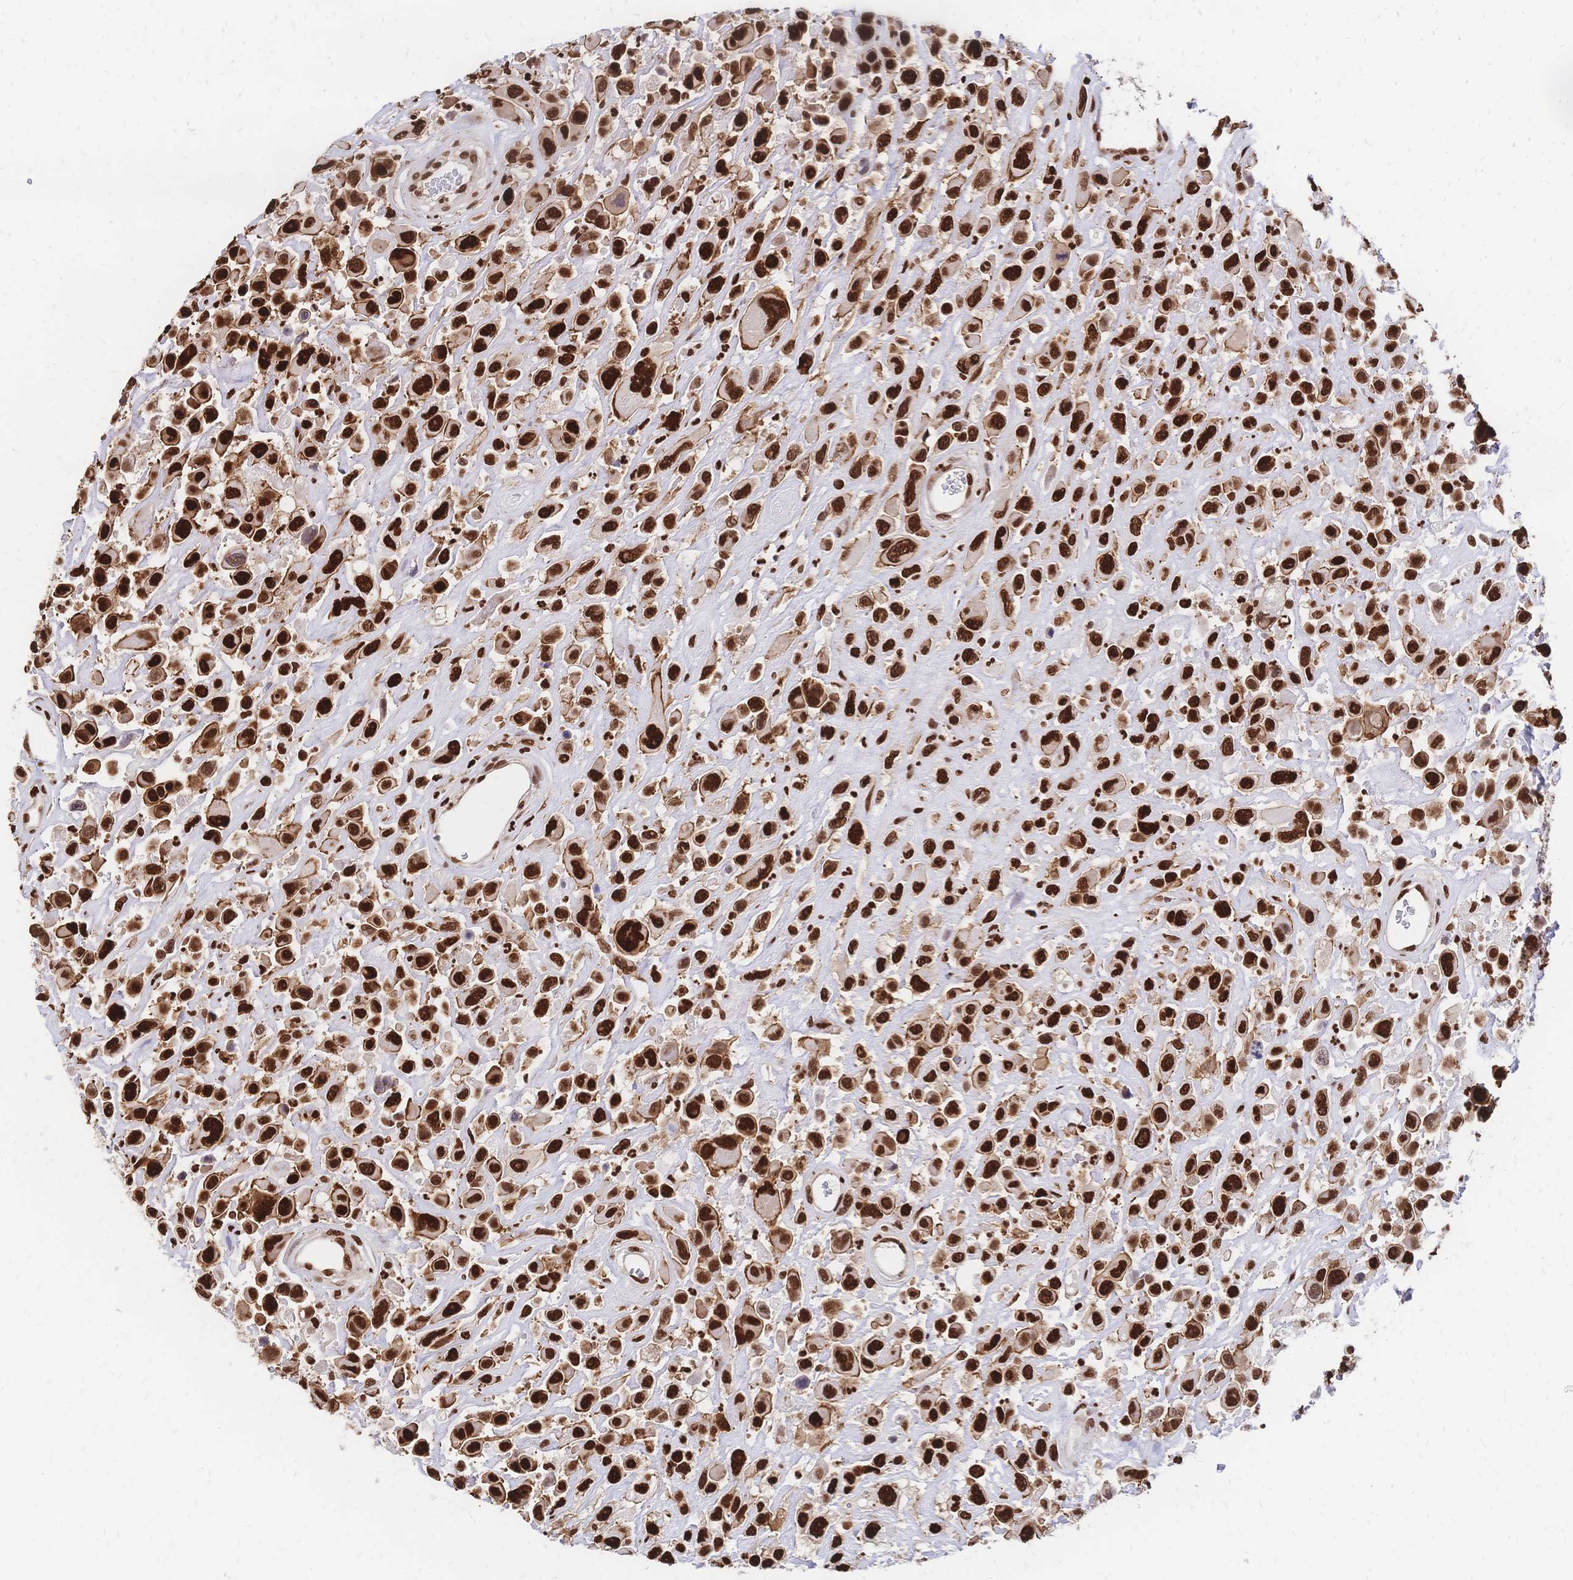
{"staining": {"intensity": "strong", "quantity": ">75%", "location": "cytoplasmic/membranous,nuclear"}, "tissue": "urothelial cancer", "cell_type": "Tumor cells", "image_type": "cancer", "snomed": [{"axis": "morphology", "description": "Urothelial carcinoma, High grade"}, {"axis": "topography", "description": "Urinary bladder"}], "caption": "Immunohistochemistry (IHC) histopathology image of urothelial cancer stained for a protein (brown), which exhibits high levels of strong cytoplasmic/membranous and nuclear staining in about >75% of tumor cells.", "gene": "HDGF", "patient": {"sex": "male", "age": 53}}